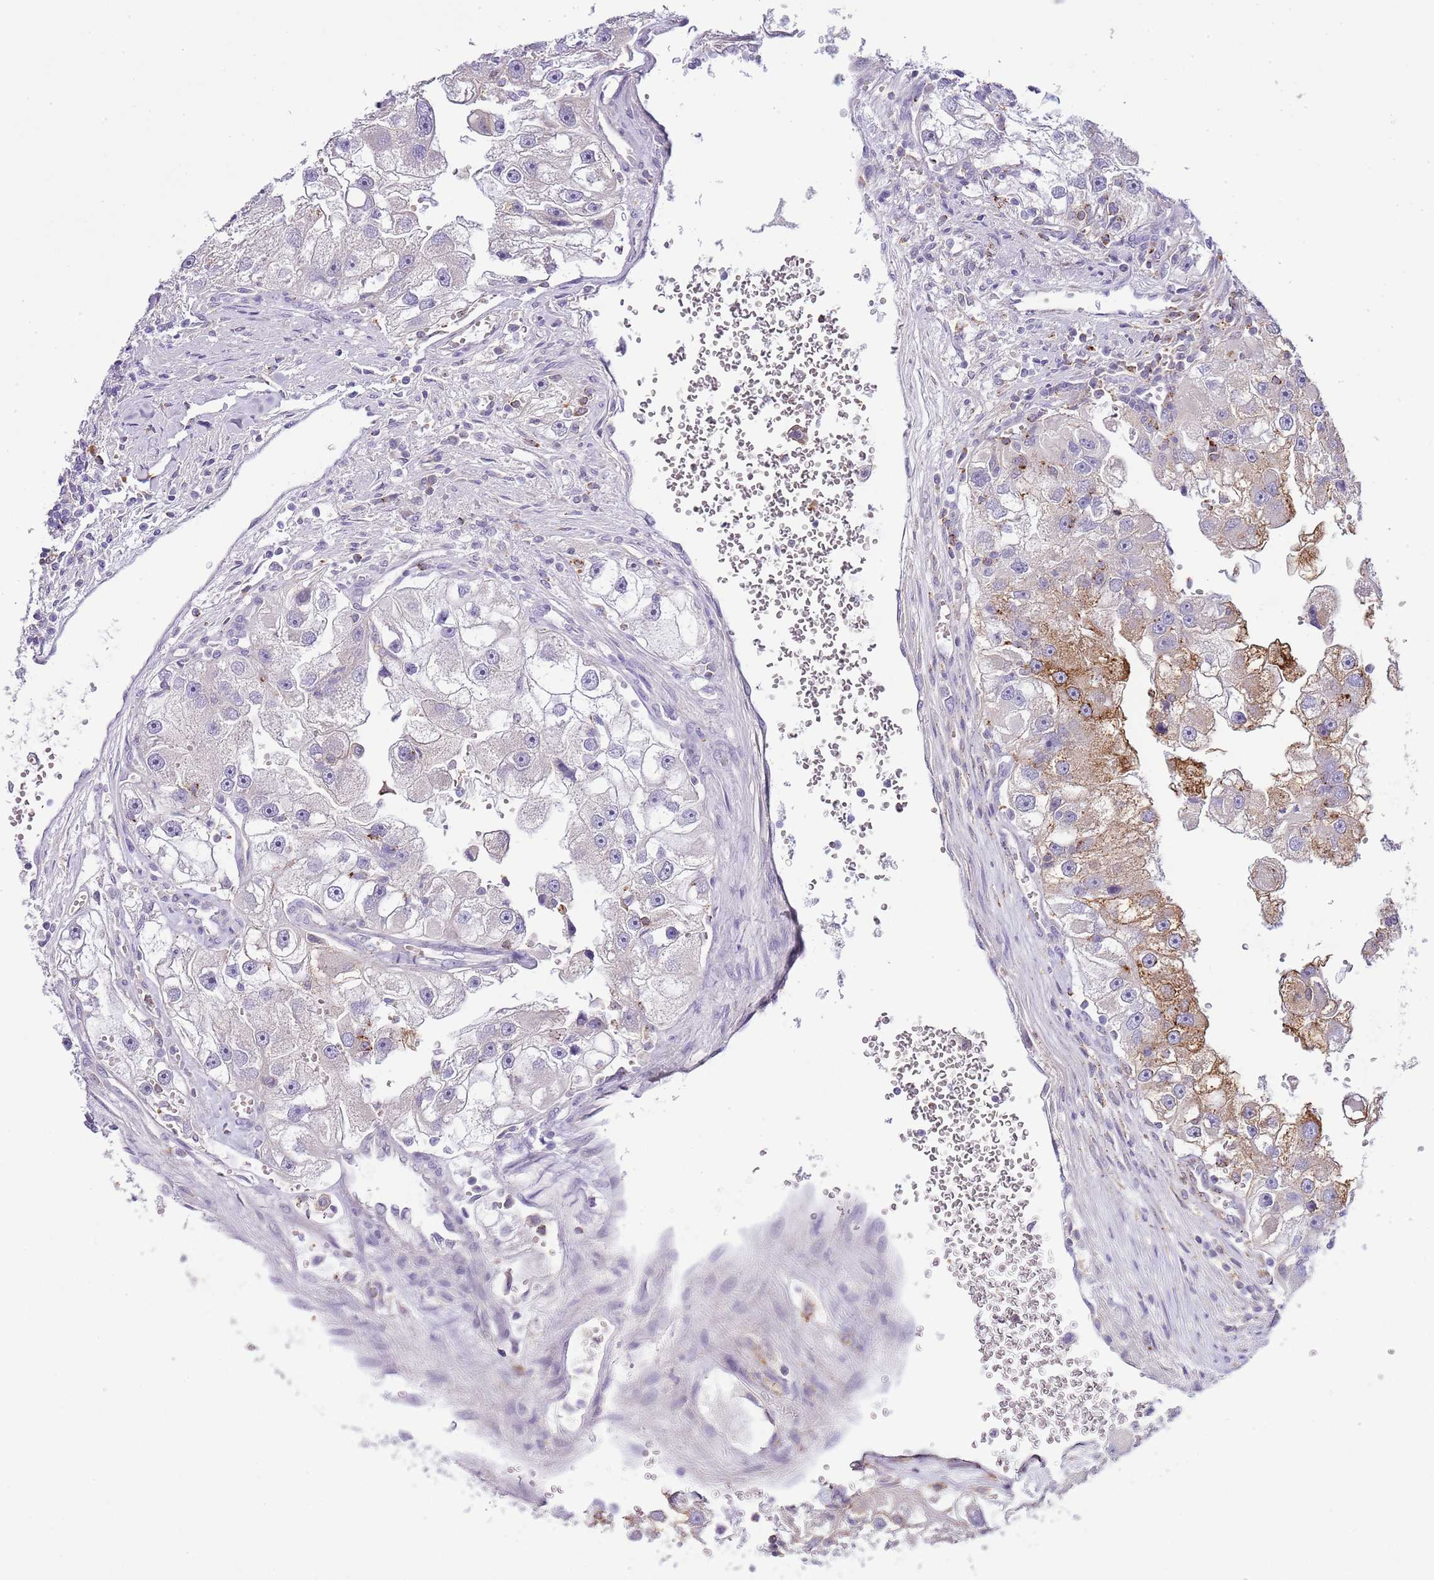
{"staining": {"intensity": "moderate", "quantity": "<25%", "location": "cytoplasmic/membranous"}, "tissue": "renal cancer", "cell_type": "Tumor cells", "image_type": "cancer", "snomed": [{"axis": "morphology", "description": "Adenocarcinoma, NOS"}, {"axis": "topography", "description": "Kidney"}], "caption": "Protein staining exhibits moderate cytoplasmic/membranous expression in approximately <25% of tumor cells in renal cancer (adenocarcinoma).", "gene": "ABHD17A", "patient": {"sex": "male", "age": 63}}